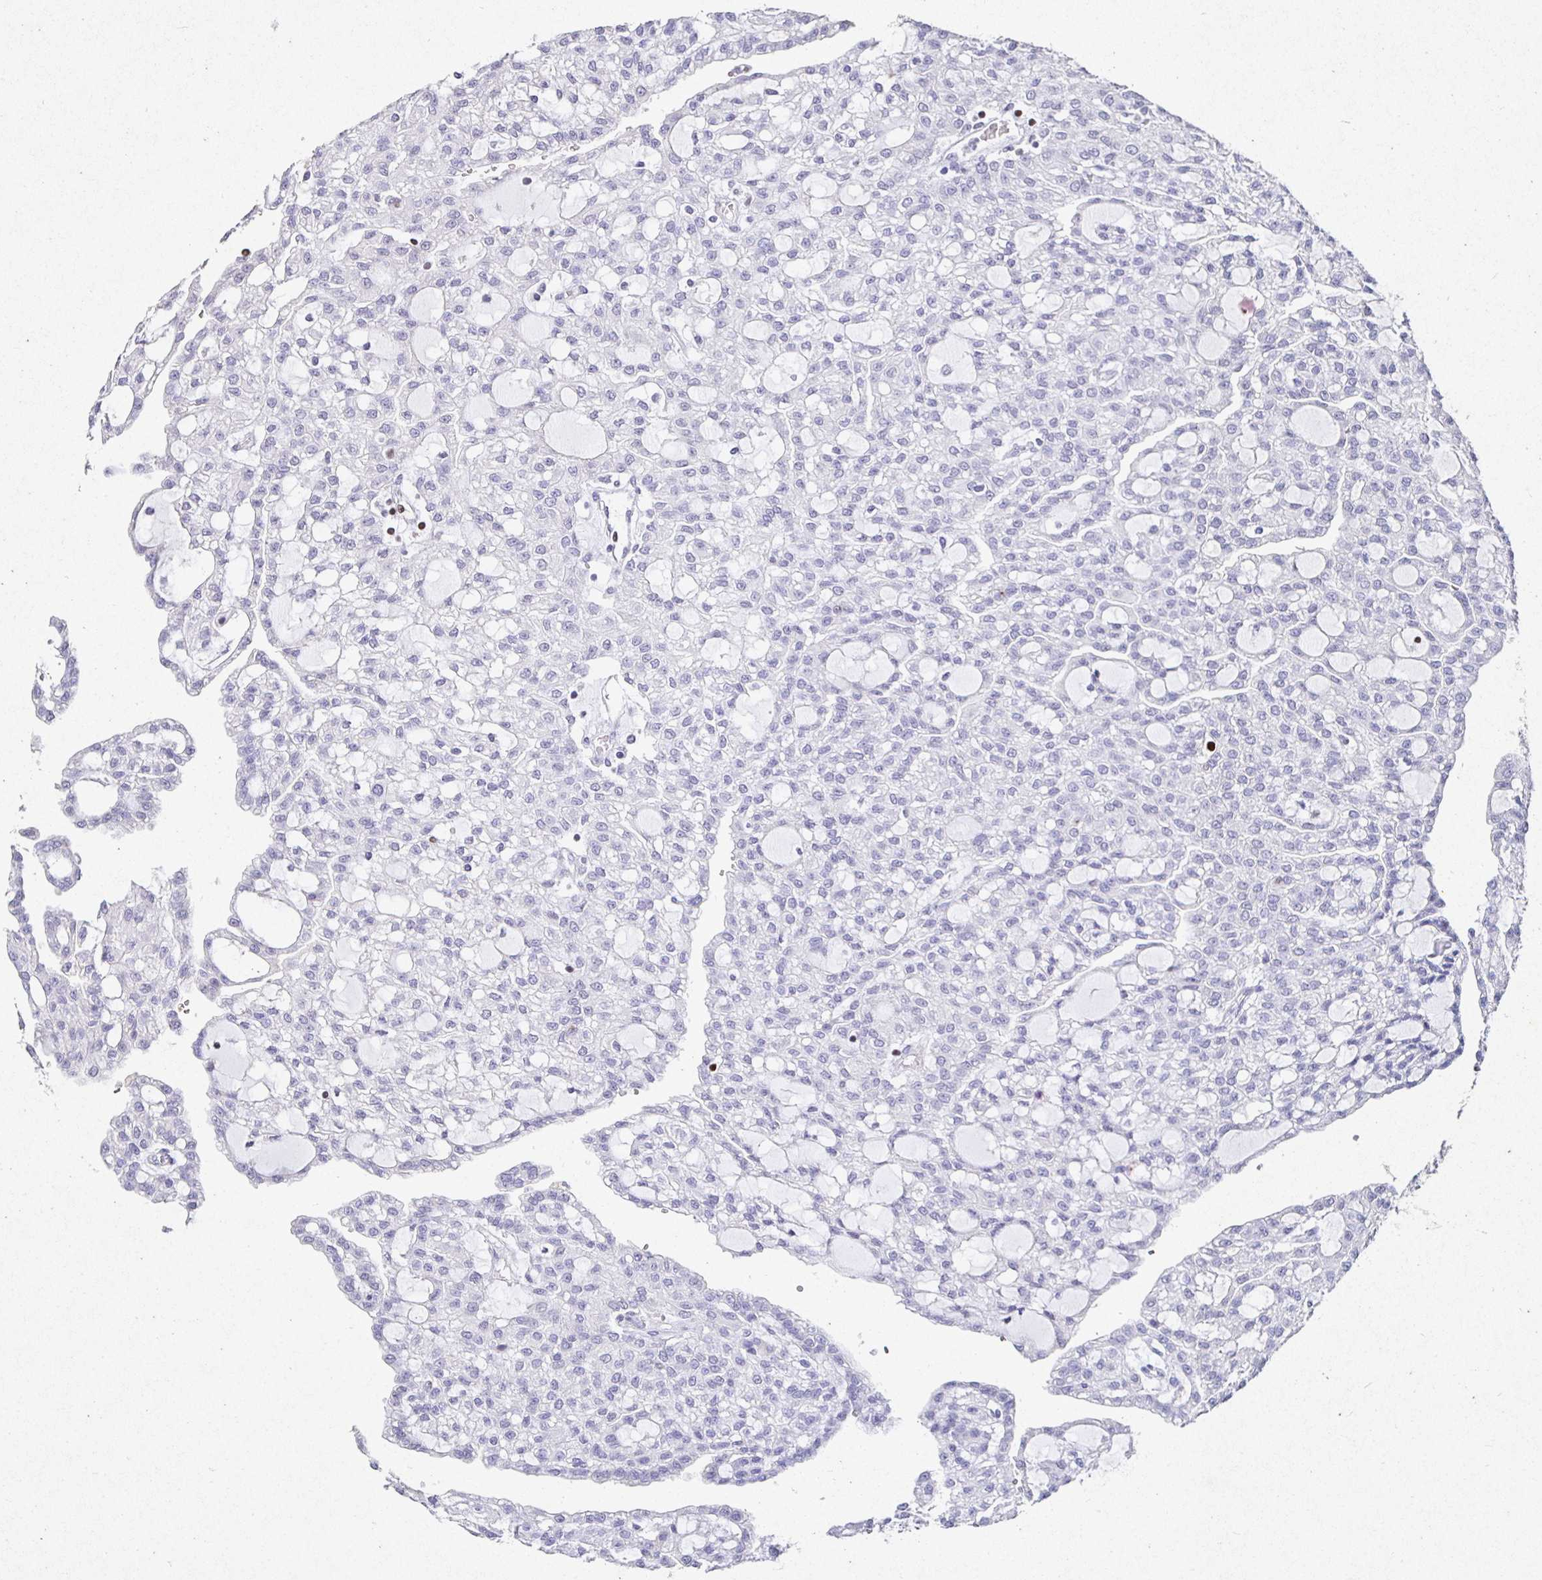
{"staining": {"intensity": "negative", "quantity": "none", "location": "none"}, "tissue": "renal cancer", "cell_type": "Tumor cells", "image_type": "cancer", "snomed": [{"axis": "morphology", "description": "Adenocarcinoma, NOS"}, {"axis": "topography", "description": "Kidney"}], "caption": "The micrograph demonstrates no significant expression in tumor cells of renal cancer.", "gene": "SATB1", "patient": {"sex": "male", "age": 63}}